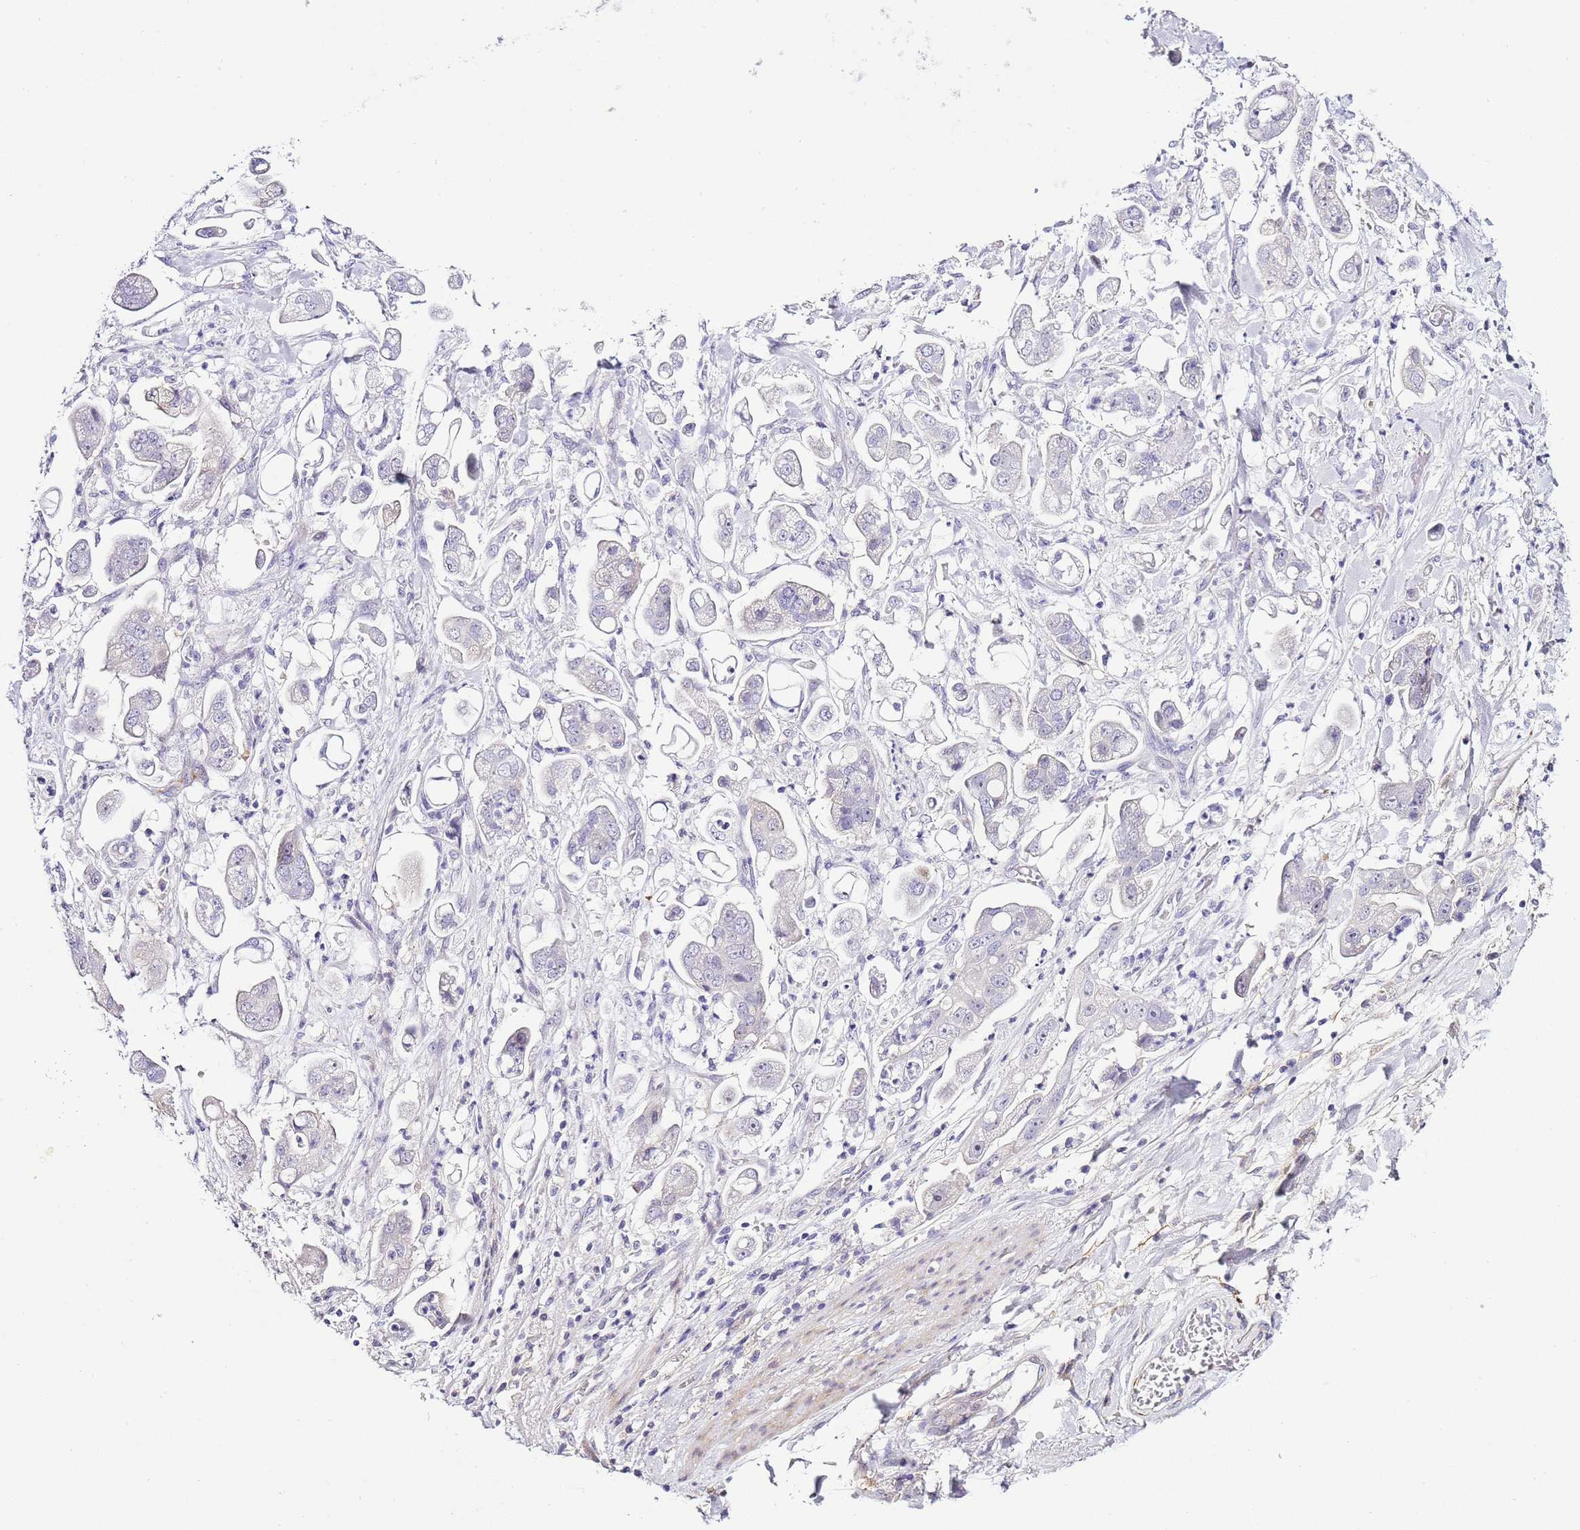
{"staining": {"intensity": "negative", "quantity": "none", "location": "none"}, "tissue": "stomach cancer", "cell_type": "Tumor cells", "image_type": "cancer", "snomed": [{"axis": "morphology", "description": "Adenocarcinoma, NOS"}, {"axis": "topography", "description": "Stomach"}], "caption": "Protein analysis of stomach adenocarcinoma shows no significant positivity in tumor cells.", "gene": "HGD", "patient": {"sex": "male", "age": 62}}